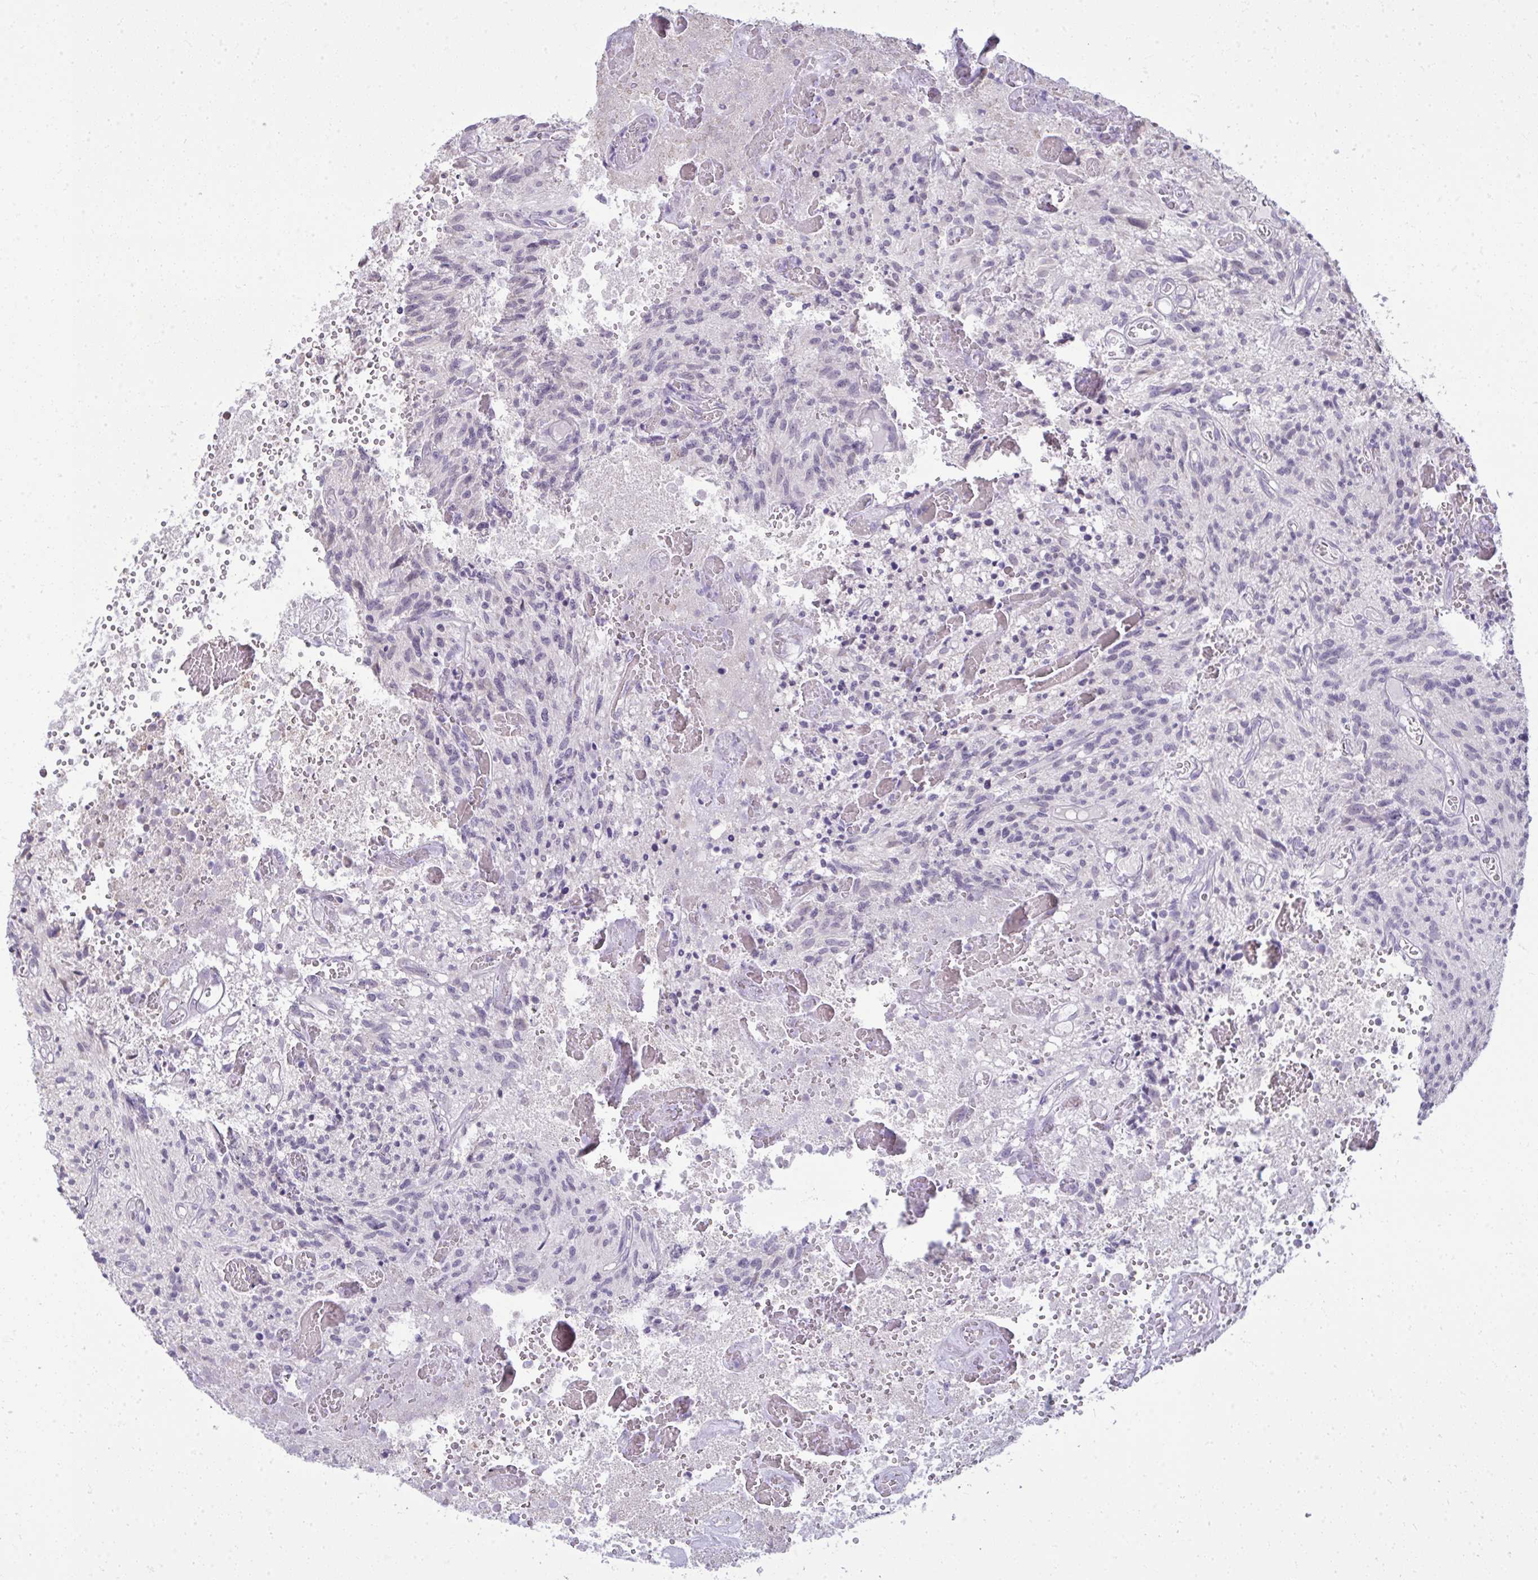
{"staining": {"intensity": "negative", "quantity": "none", "location": "none"}, "tissue": "glioma", "cell_type": "Tumor cells", "image_type": "cancer", "snomed": [{"axis": "morphology", "description": "Glioma, malignant, High grade"}, {"axis": "topography", "description": "Brain"}], "caption": "DAB immunohistochemical staining of malignant high-grade glioma displays no significant staining in tumor cells.", "gene": "NPPA", "patient": {"sex": "male", "age": 75}}